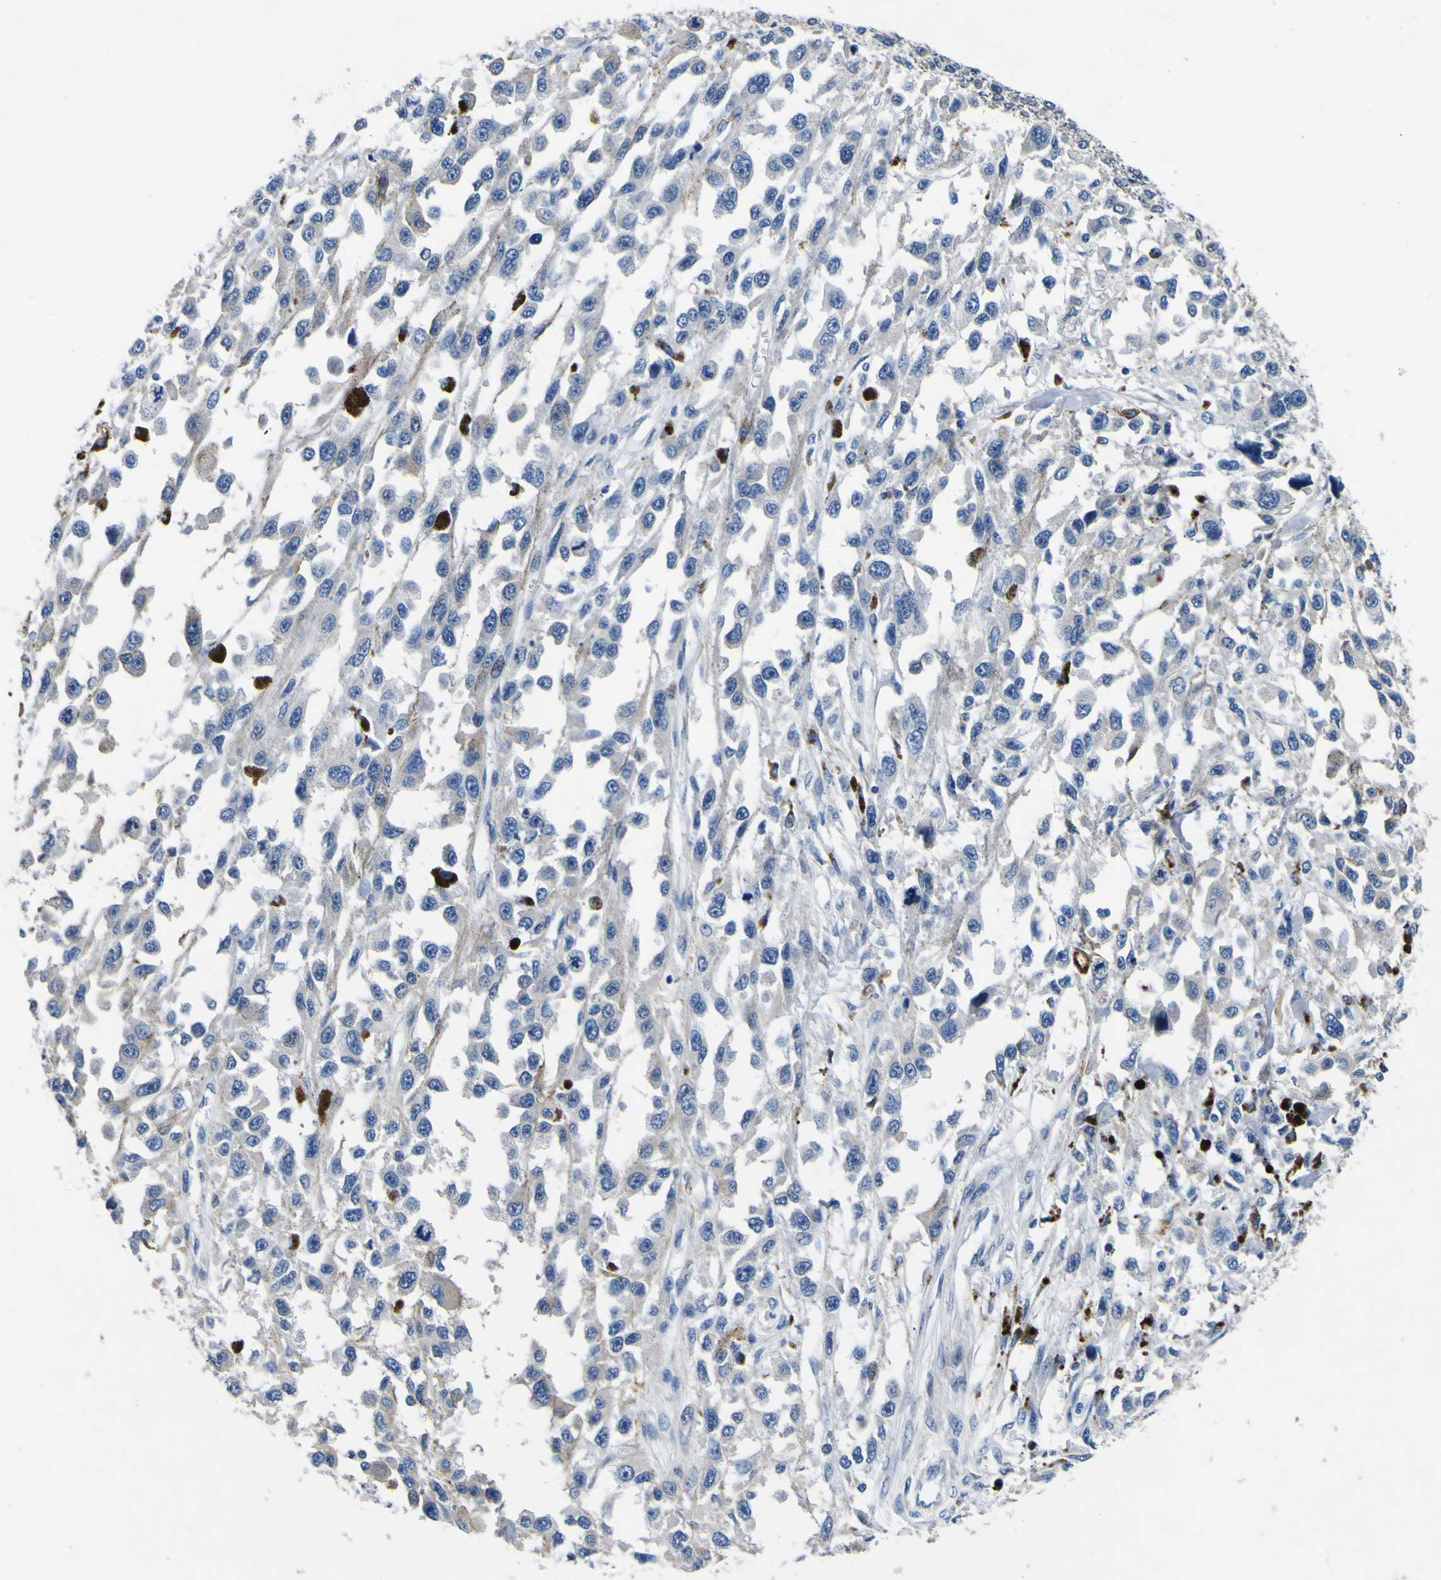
{"staining": {"intensity": "weak", "quantity": "<25%", "location": "cytoplasmic/membranous"}, "tissue": "melanoma", "cell_type": "Tumor cells", "image_type": "cancer", "snomed": [{"axis": "morphology", "description": "Malignant melanoma, Metastatic site"}, {"axis": "topography", "description": "Lymph node"}], "caption": "Immunohistochemistry (IHC) of human malignant melanoma (metastatic site) reveals no expression in tumor cells. (Stains: DAB immunohistochemistry (IHC) with hematoxylin counter stain, Microscopy: brightfield microscopy at high magnification).", "gene": "AGAP3", "patient": {"sex": "male", "age": 59}}